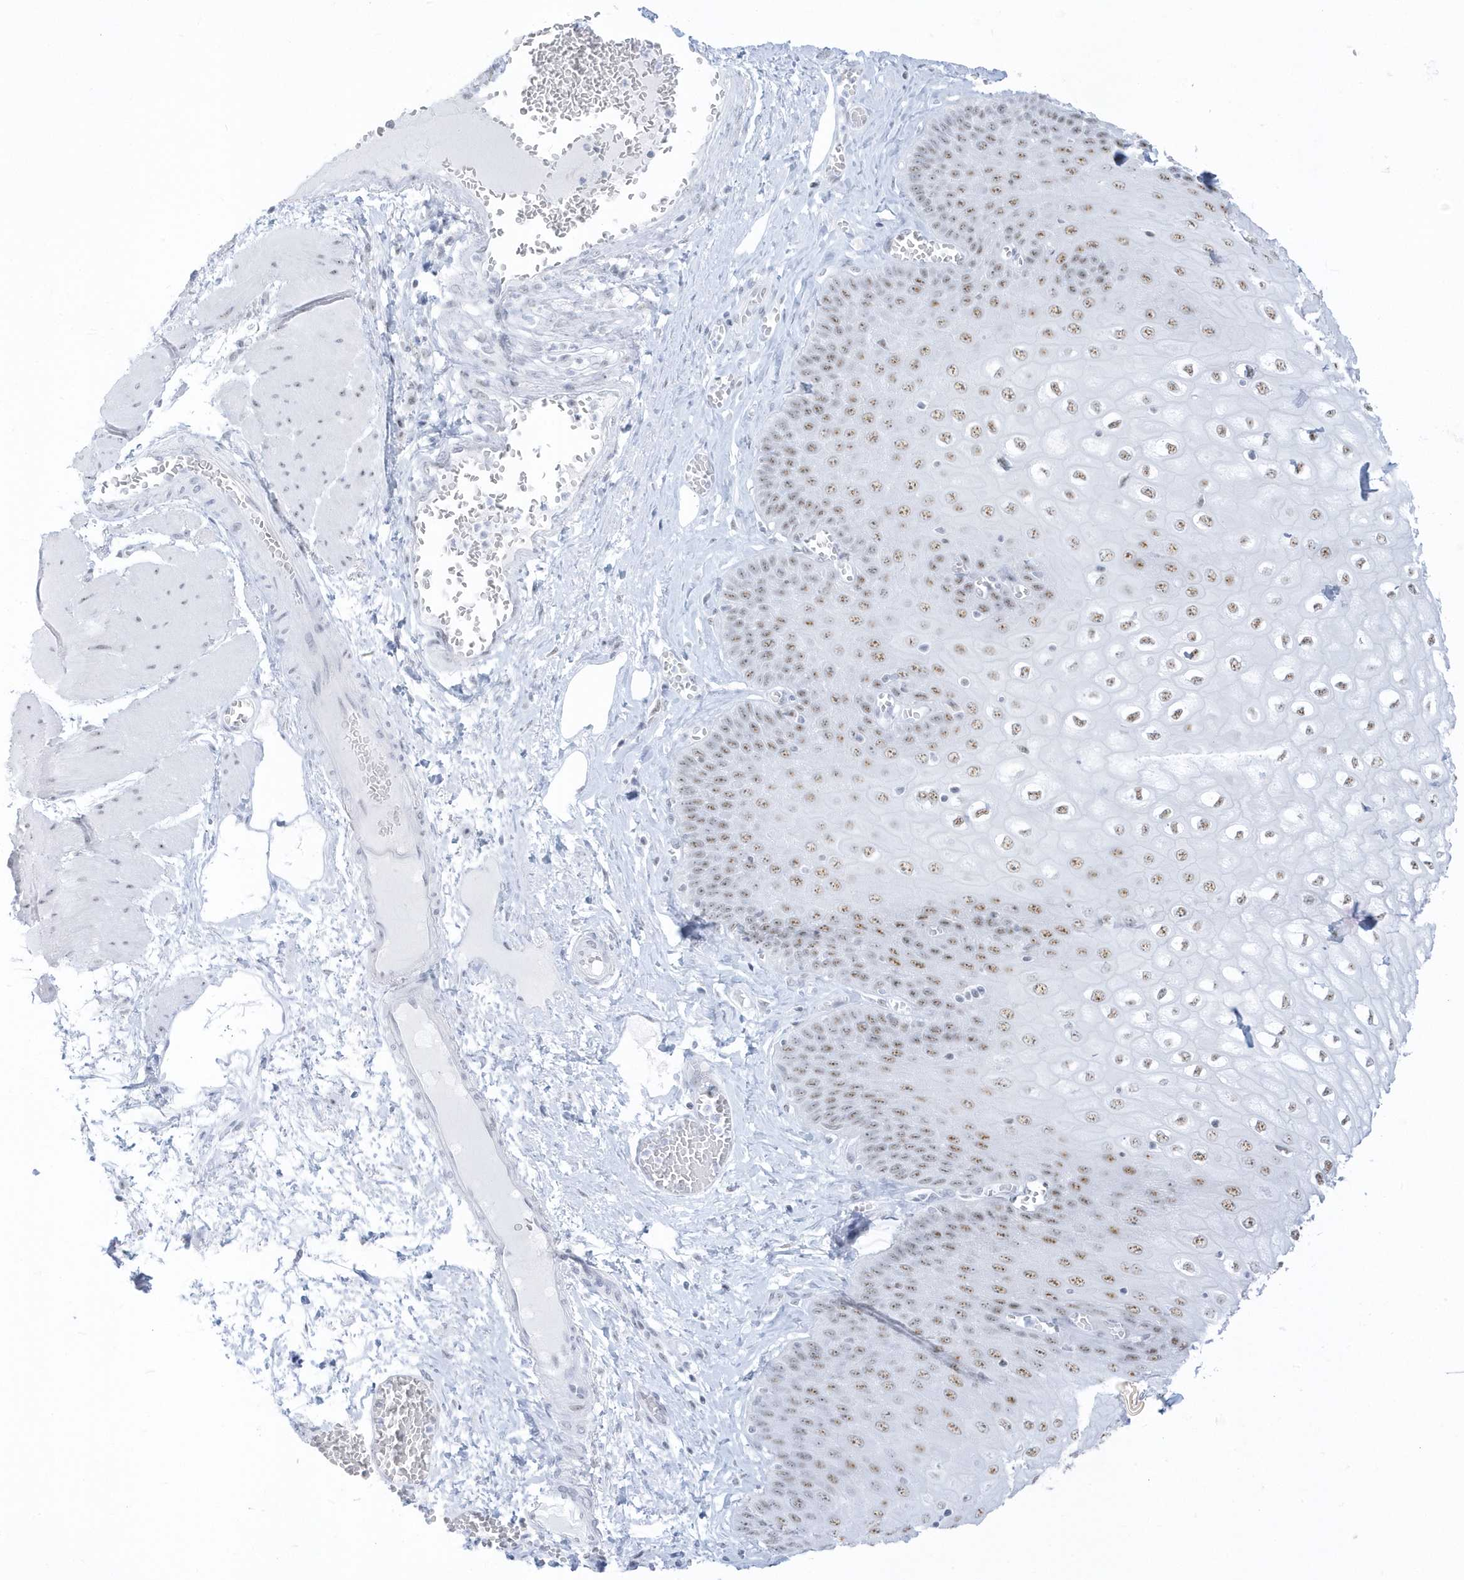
{"staining": {"intensity": "moderate", "quantity": ">75%", "location": "nuclear"}, "tissue": "esophagus", "cell_type": "Squamous epithelial cells", "image_type": "normal", "snomed": [{"axis": "morphology", "description": "Normal tissue, NOS"}, {"axis": "topography", "description": "Esophagus"}], "caption": "IHC photomicrograph of unremarkable human esophagus stained for a protein (brown), which shows medium levels of moderate nuclear positivity in approximately >75% of squamous epithelial cells.", "gene": "PLEKHN1", "patient": {"sex": "male", "age": 60}}